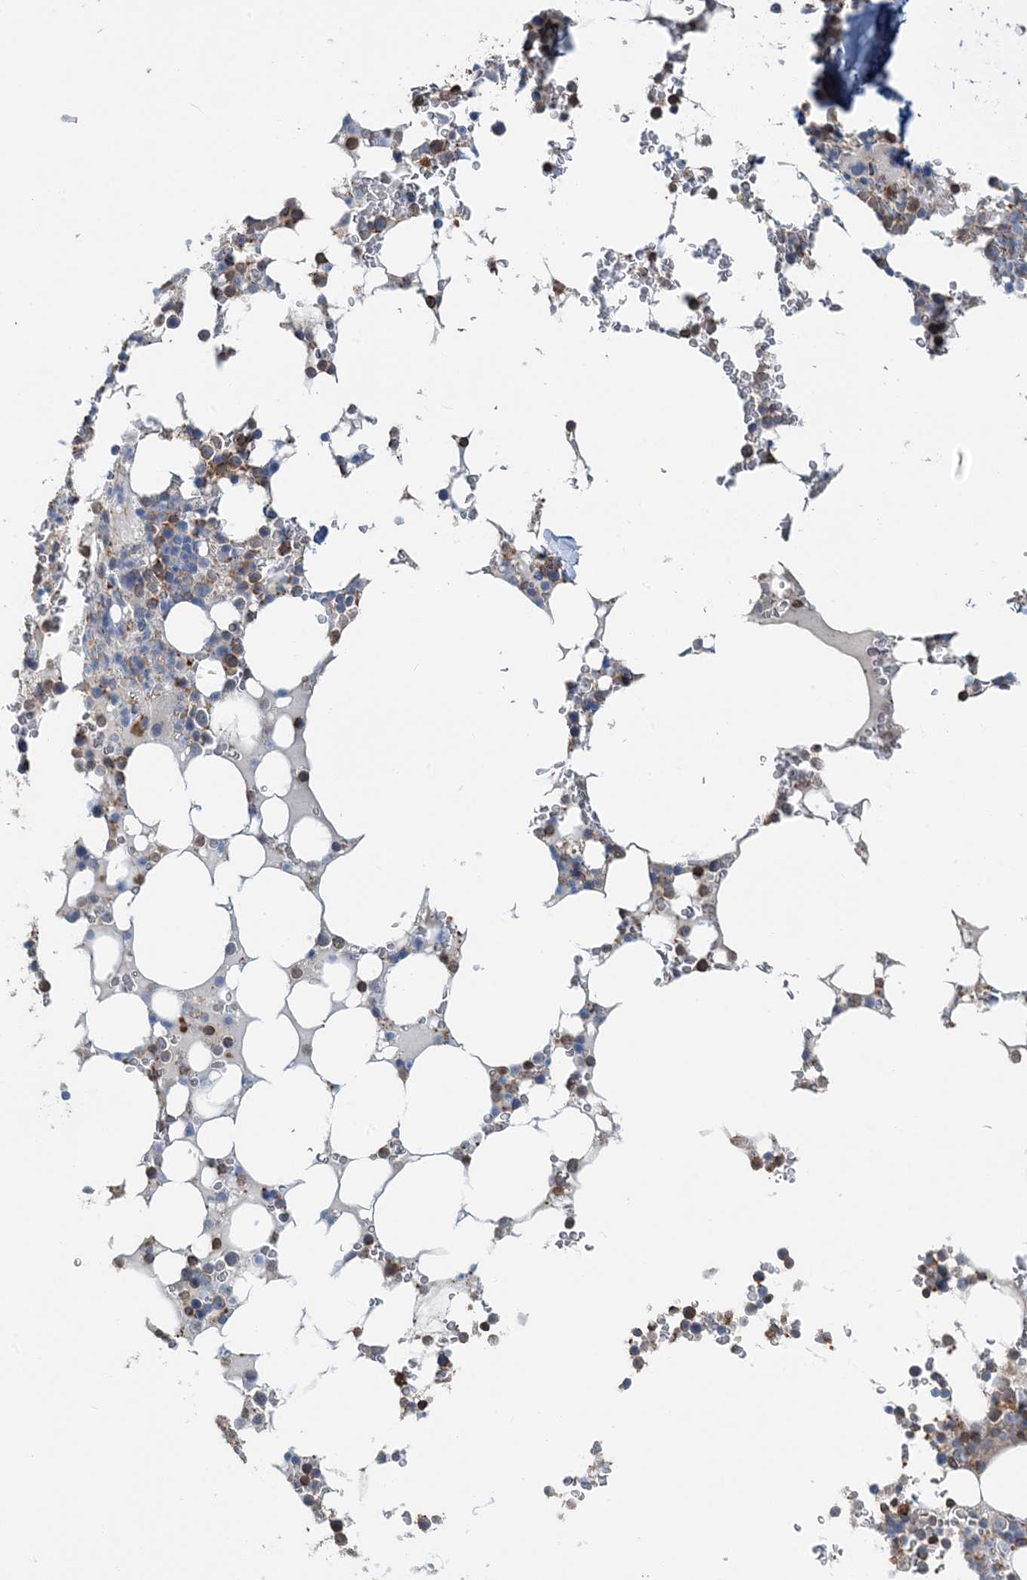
{"staining": {"intensity": "moderate", "quantity": "<25%", "location": "cytoplasmic/membranous"}, "tissue": "bone marrow", "cell_type": "Hematopoietic cells", "image_type": "normal", "snomed": [{"axis": "morphology", "description": "Normal tissue, NOS"}, {"axis": "topography", "description": "Bone marrow"}], "caption": "Normal bone marrow shows moderate cytoplasmic/membranous positivity in approximately <25% of hematopoietic cells.", "gene": "TMLHE", "patient": {"sex": "male", "age": 58}}